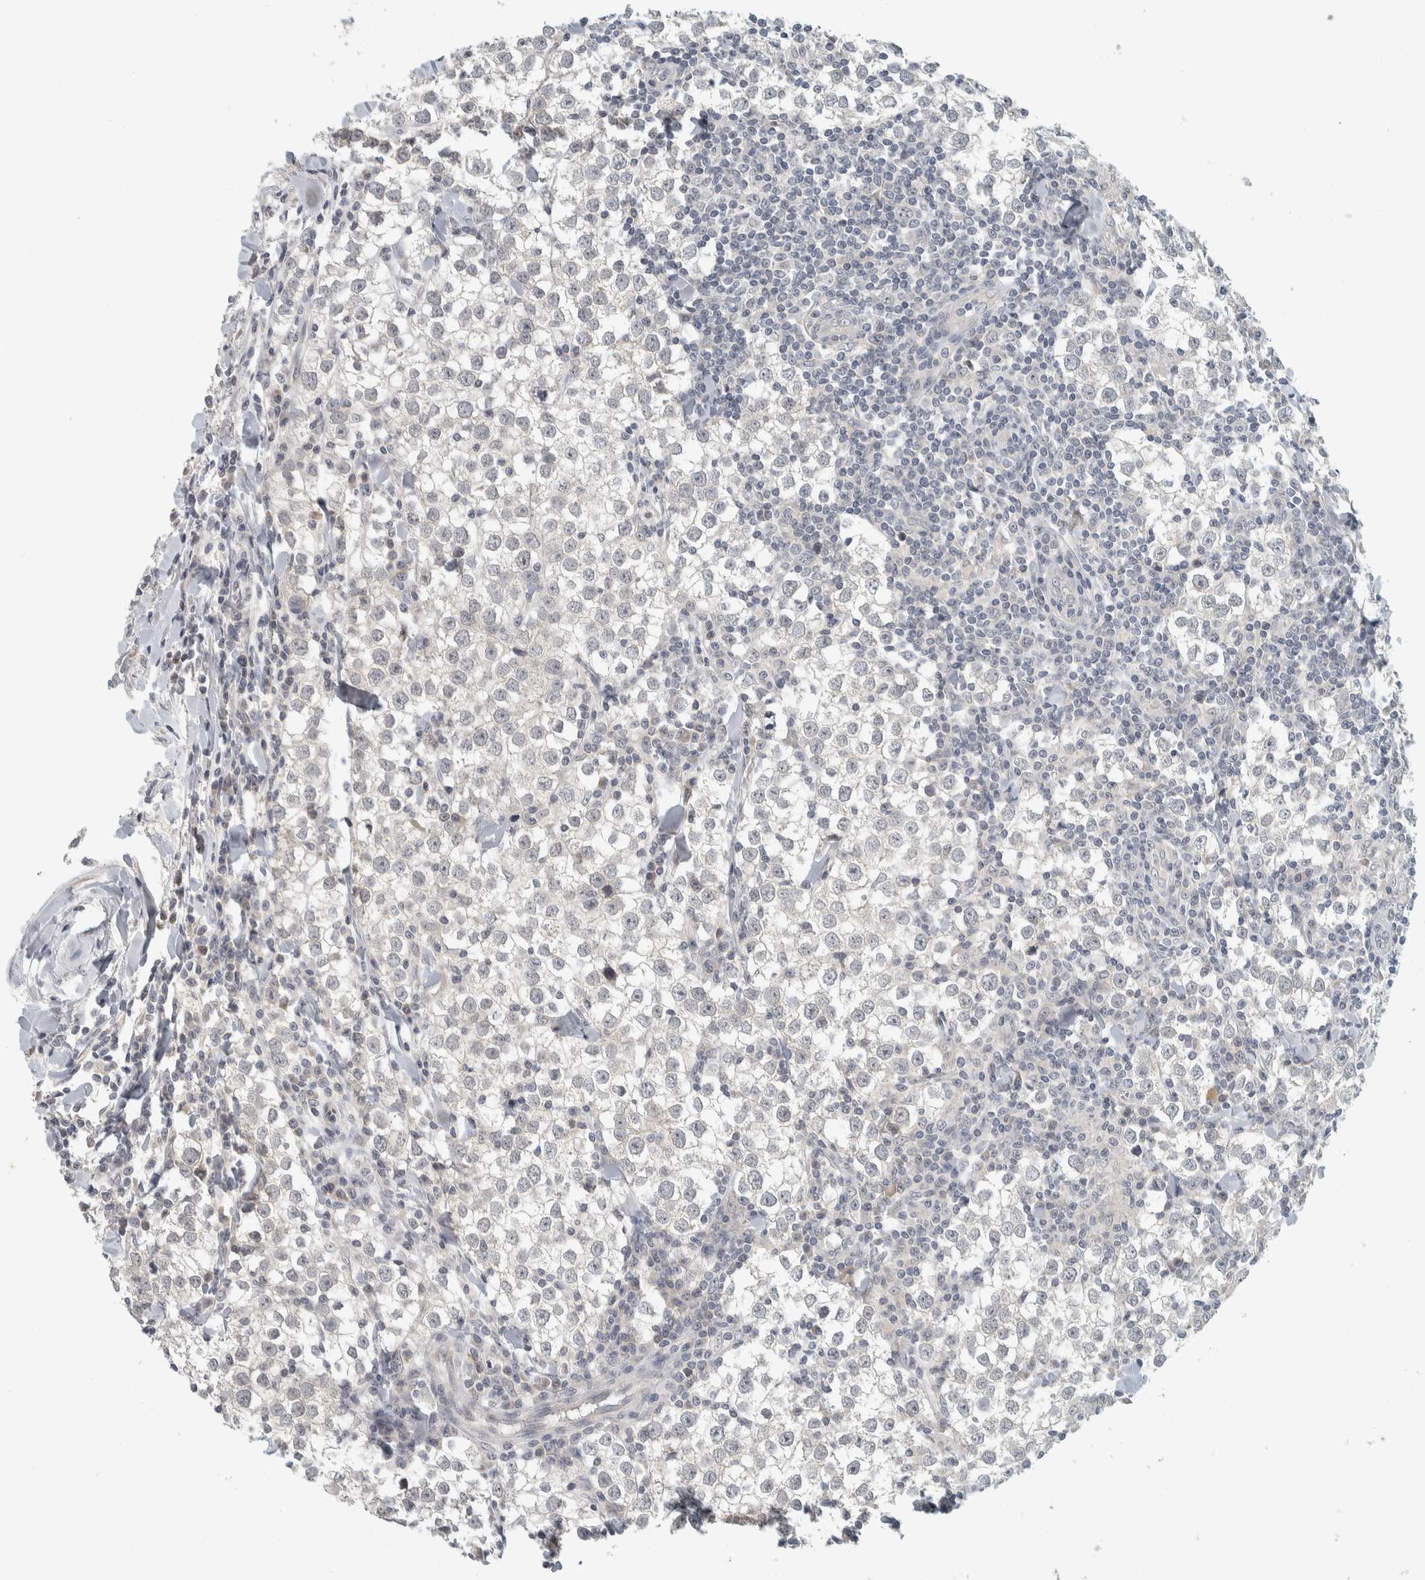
{"staining": {"intensity": "negative", "quantity": "none", "location": "none"}, "tissue": "testis cancer", "cell_type": "Tumor cells", "image_type": "cancer", "snomed": [{"axis": "morphology", "description": "Seminoma, NOS"}, {"axis": "morphology", "description": "Carcinoma, Embryonal, NOS"}, {"axis": "topography", "description": "Testis"}], "caption": "High power microscopy histopathology image of an immunohistochemistry image of testis seminoma, revealing no significant expression in tumor cells.", "gene": "AFP", "patient": {"sex": "male", "age": 36}}